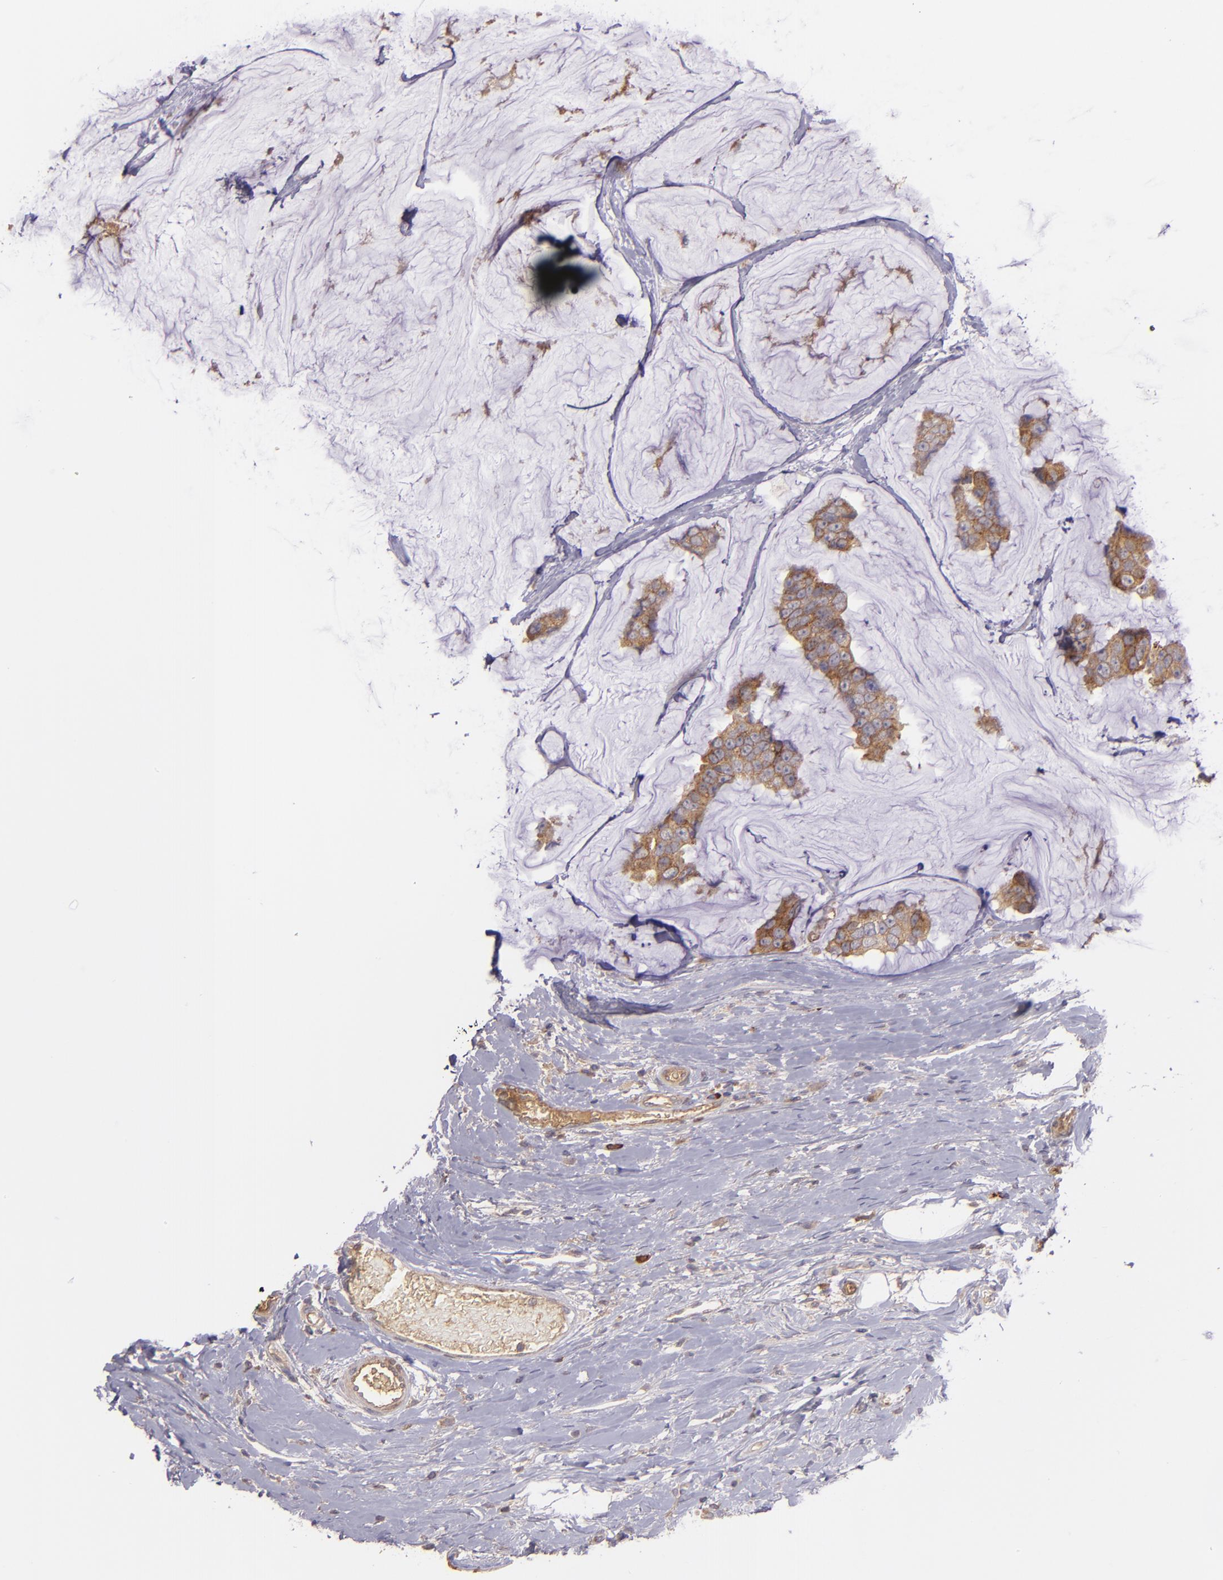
{"staining": {"intensity": "strong", "quantity": ">75%", "location": "cytoplasmic/membranous"}, "tissue": "breast cancer", "cell_type": "Tumor cells", "image_type": "cancer", "snomed": [{"axis": "morphology", "description": "Normal tissue, NOS"}, {"axis": "morphology", "description": "Duct carcinoma"}, {"axis": "topography", "description": "Breast"}], "caption": "Tumor cells show strong cytoplasmic/membranous staining in about >75% of cells in breast cancer.", "gene": "ECE1", "patient": {"sex": "female", "age": 50}}